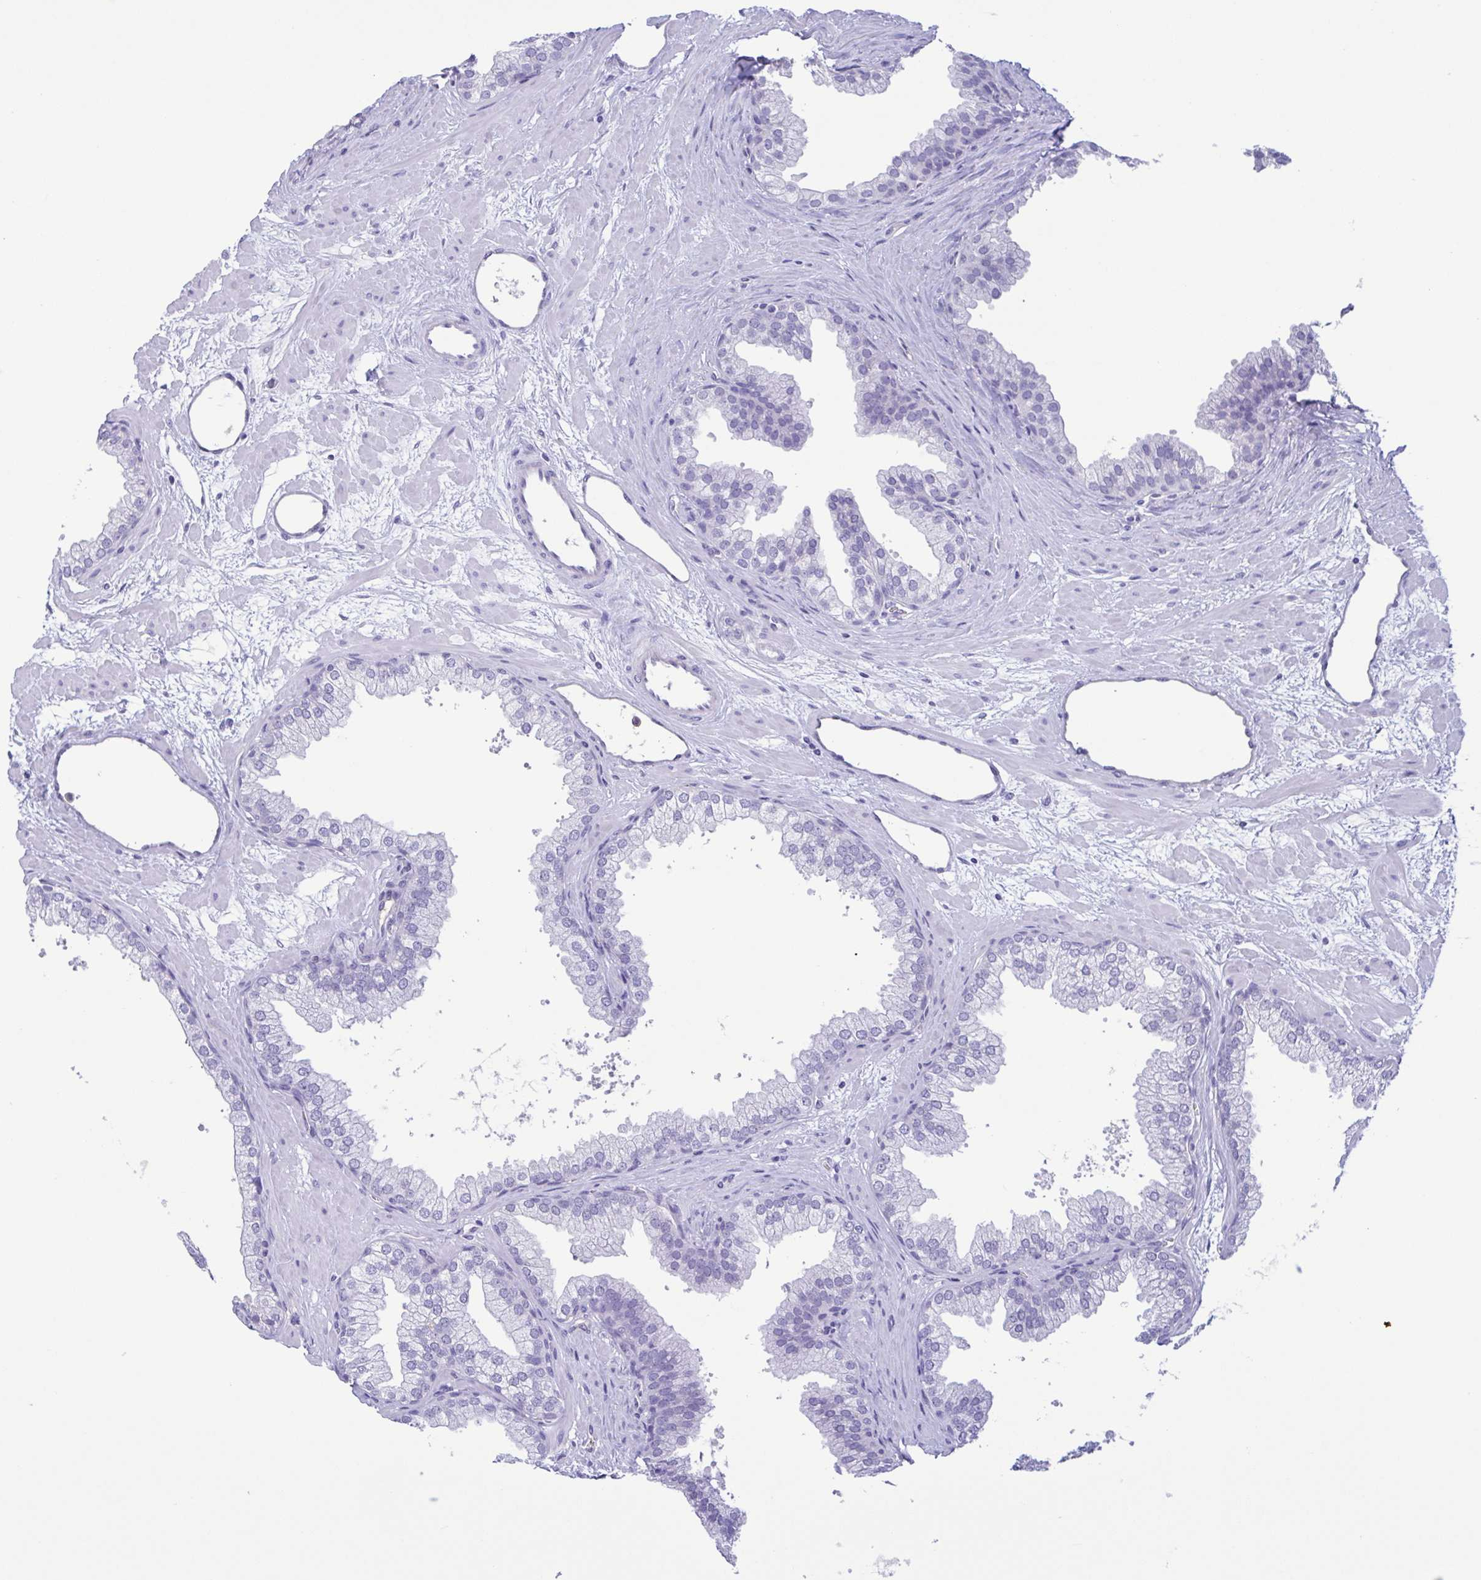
{"staining": {"intensity": "negative", "quantity": "none", "location": "none"}, "tissue": "prostate", "cell_type": "Glandular cells", "image_type": "normal", "snomed": [{"axis": "morphology", "description": "Normal tissue, NOS"}, {"axis": "topography", "description": "Prostate"}], "caption": "A high-resolution histopathology image shows immunohistochemistry (IHC) staining of normal prostate, which shows no significant staining in glandular cells. (Immunohistochemistry (ihc), brightfield microscopy, high magnification).", "gene": "LDHC", "patient": {"sex": "male", "age": 37}}